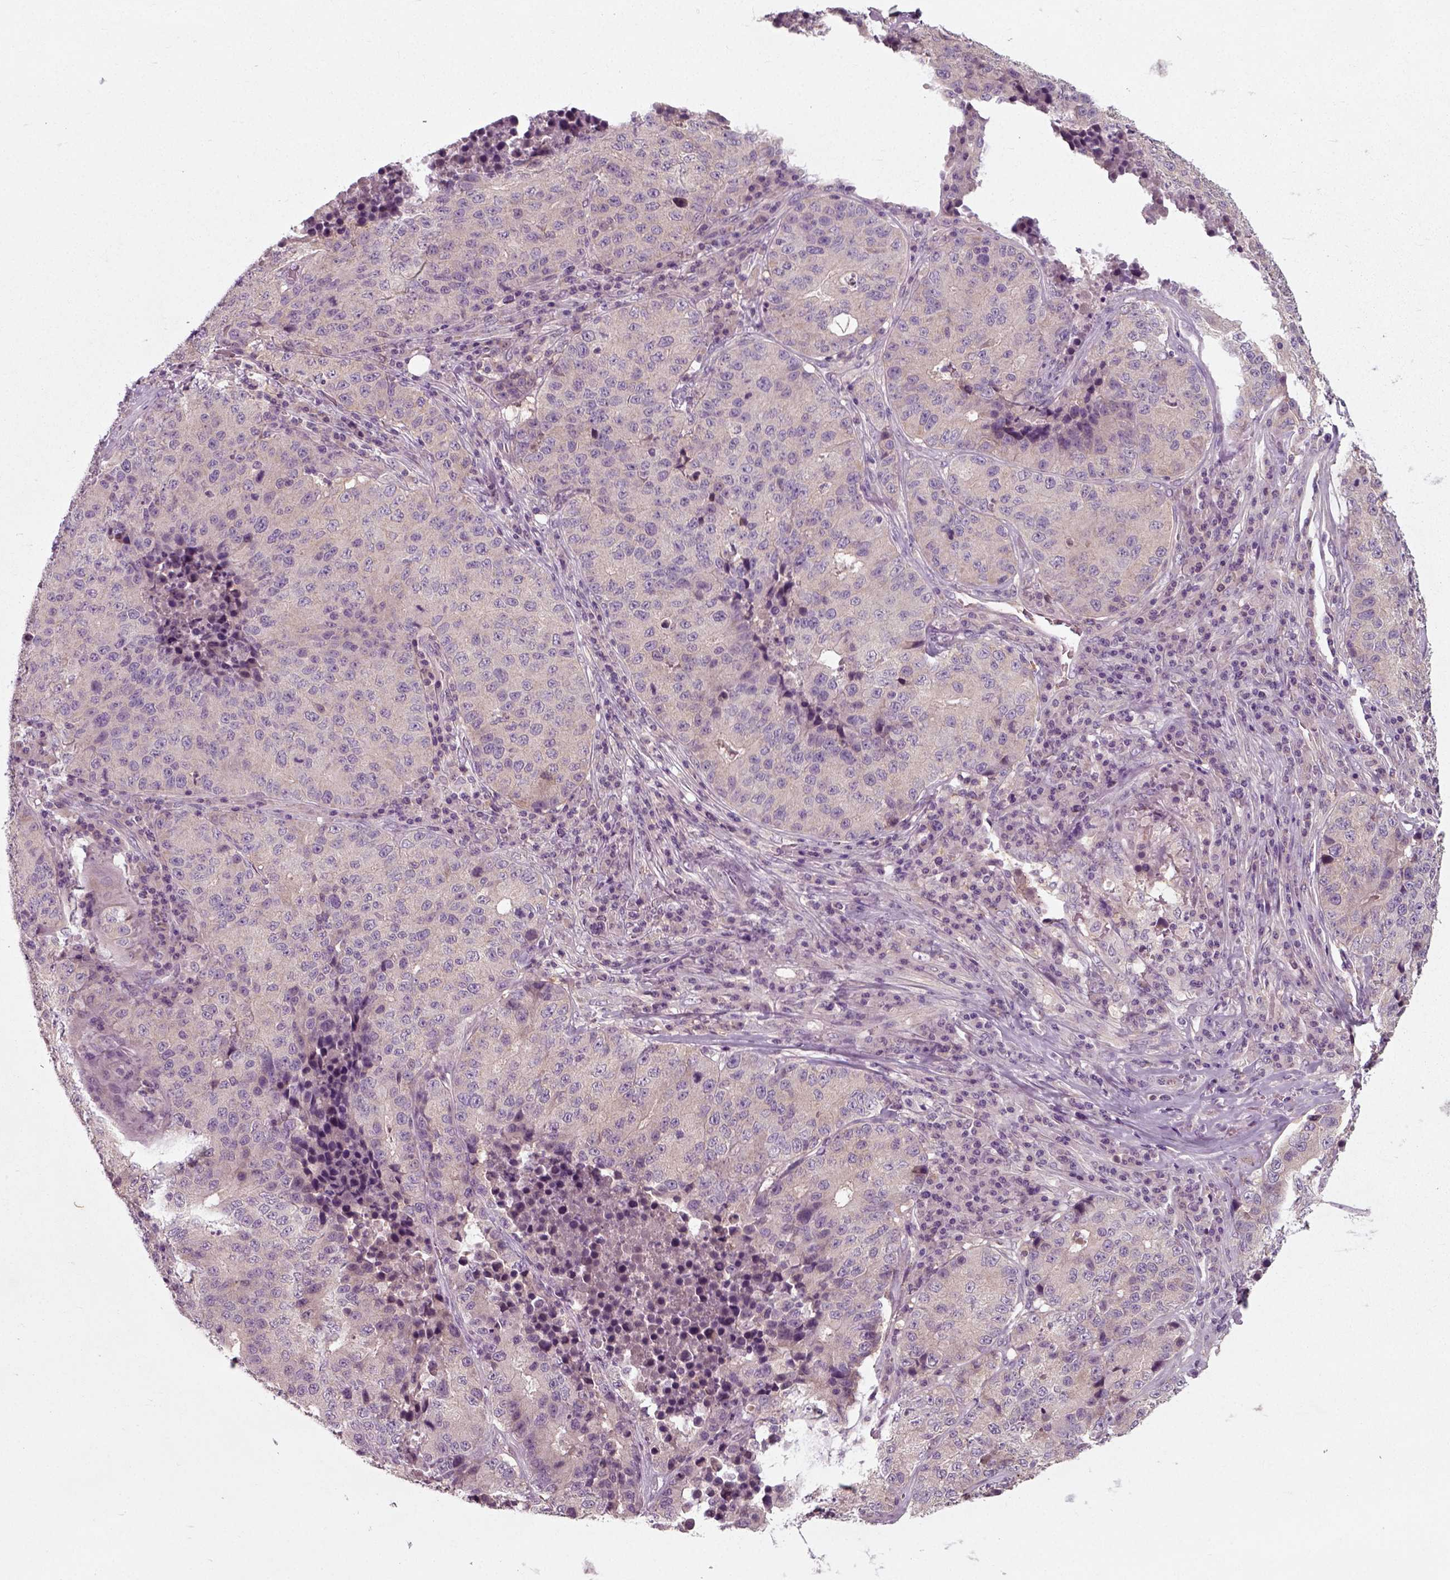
{"staining": {"intensity": "weak", "quantity": "25%-75%", "location": "cytoplasmic/membranous"}, "tissue": "stomach cancer", "cell_type": "Tumor cells", "image_type": "cancer", "snomed": [{"axis": "morphology", "description": "Adenocarcinoma, NOS"}, {"axis": "topography", "description": "Stomach"}], "caption": "DAB immunohistochemical staining of stomach cancer exhibits weak cytoplasmic/membranous protein positivity in about 25%-75% of tumor cells.", "gene": "RND2", "patient": {"sex": "male", "age": 71}}